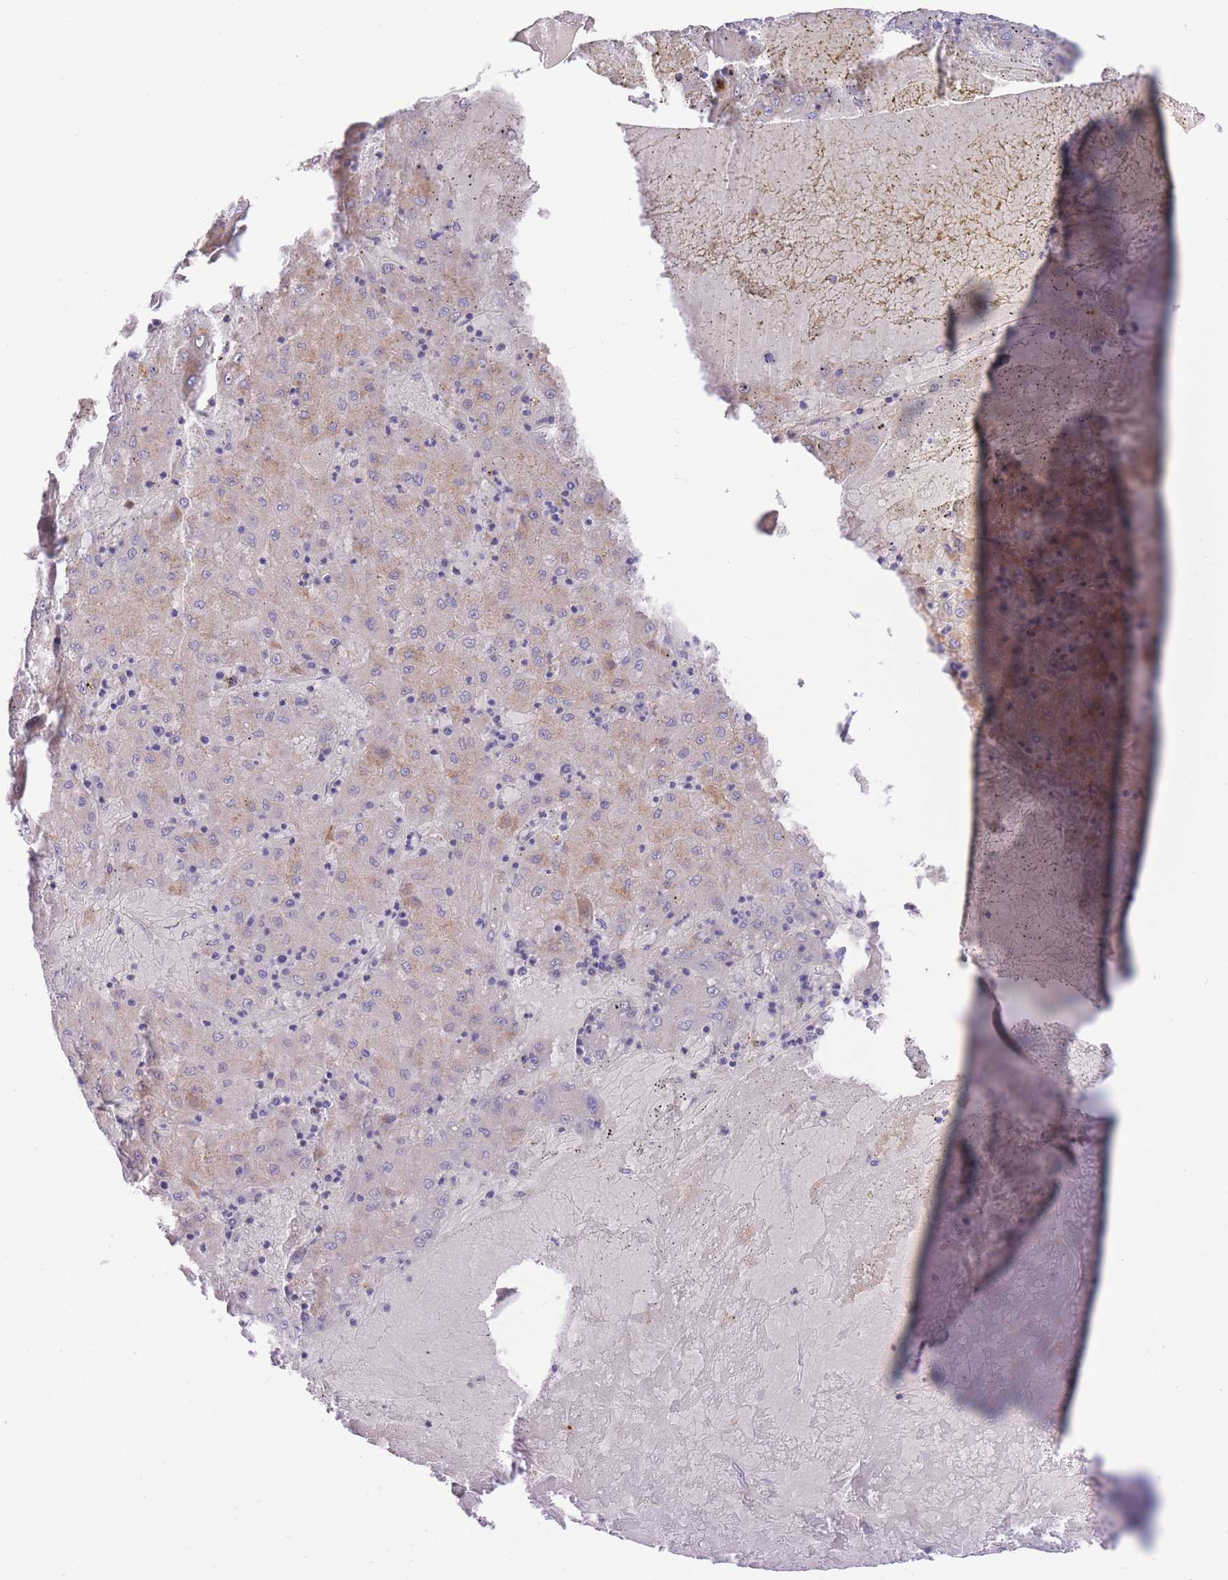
{"staining": {"intensity": "weak", "quantity": "<25%", "location": "cytoplasmic/membranous"}, "tissue": "liver cancer", "cell_type": "Tumor cells", "image_type": "cancer", "snomed": [{"axis": "morphology", "description": "Carcinoma, Hepatocellular, NOS"}, {"axis": "topography", "description": "Liver"}], "caption": "This photomicrograph is of liver cancer (hepatocellular carcinoma) stained with immunohistochemistry to label a protein in brown with the nuclei are counter-stained blue. There is no expression in tumor cells.", "gene": "SULT1A1", "patient": {"sex": "male", "age": 72}}